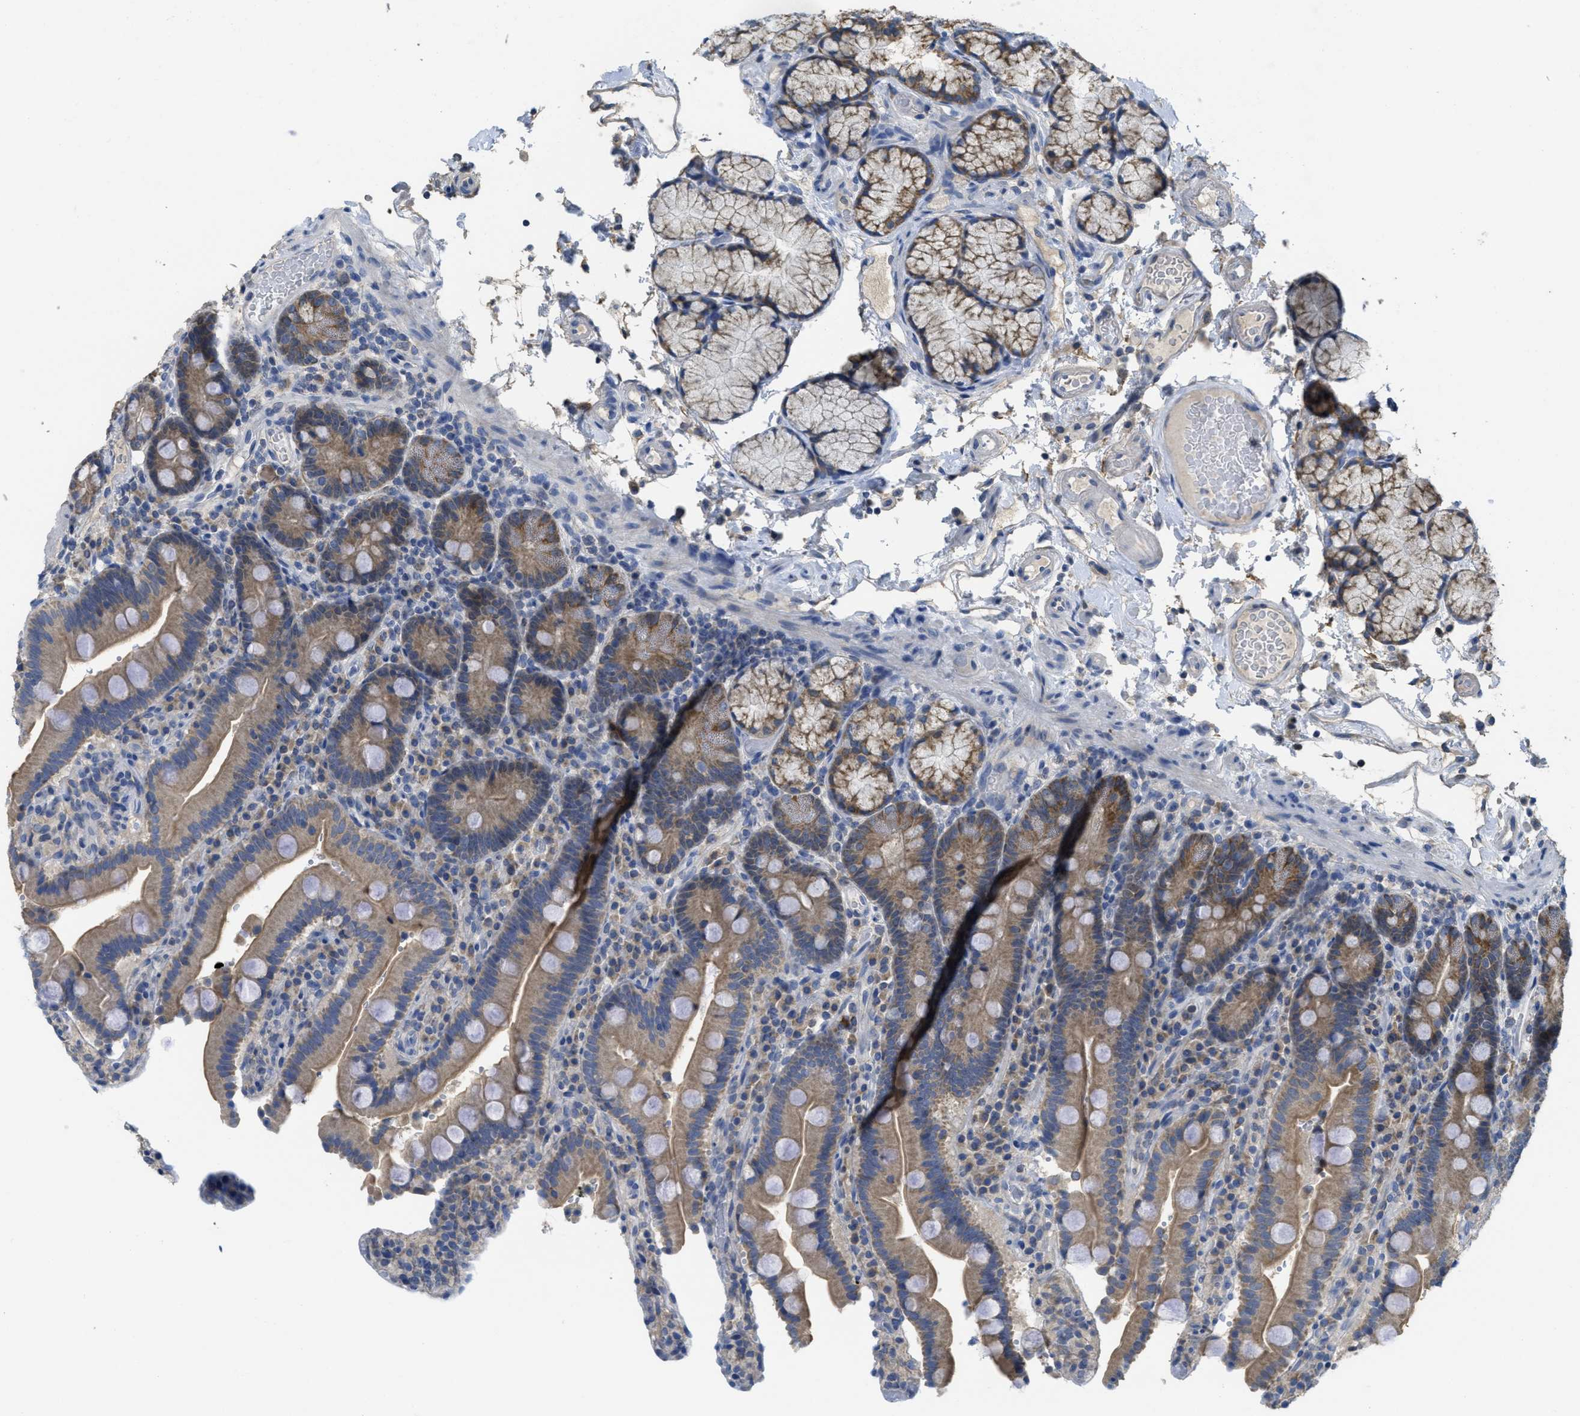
{"staining": {"intensity": "moderate", "quantity": ">75%", "location": "cytoplasmic/membranous"}, "tissue": "duodenum", "cell_type": "Glandular cells", "image_type": "normal", "snomed": [{"axis": "morphology", "description": "Normal tissue, NOS"}, {"axis": "topography", "description": "Small intestine, NOS"}], "caption": "Immunohistochemistry histopathology image of unremarkable duodenum stained for a protein (brown), which exhibits medium levels of moderate cytoplasmic/membranous staining in approximately >75% of glandular cells.", "gene": "SFXN2", "patient": {"sex": "female", "age": 71}}